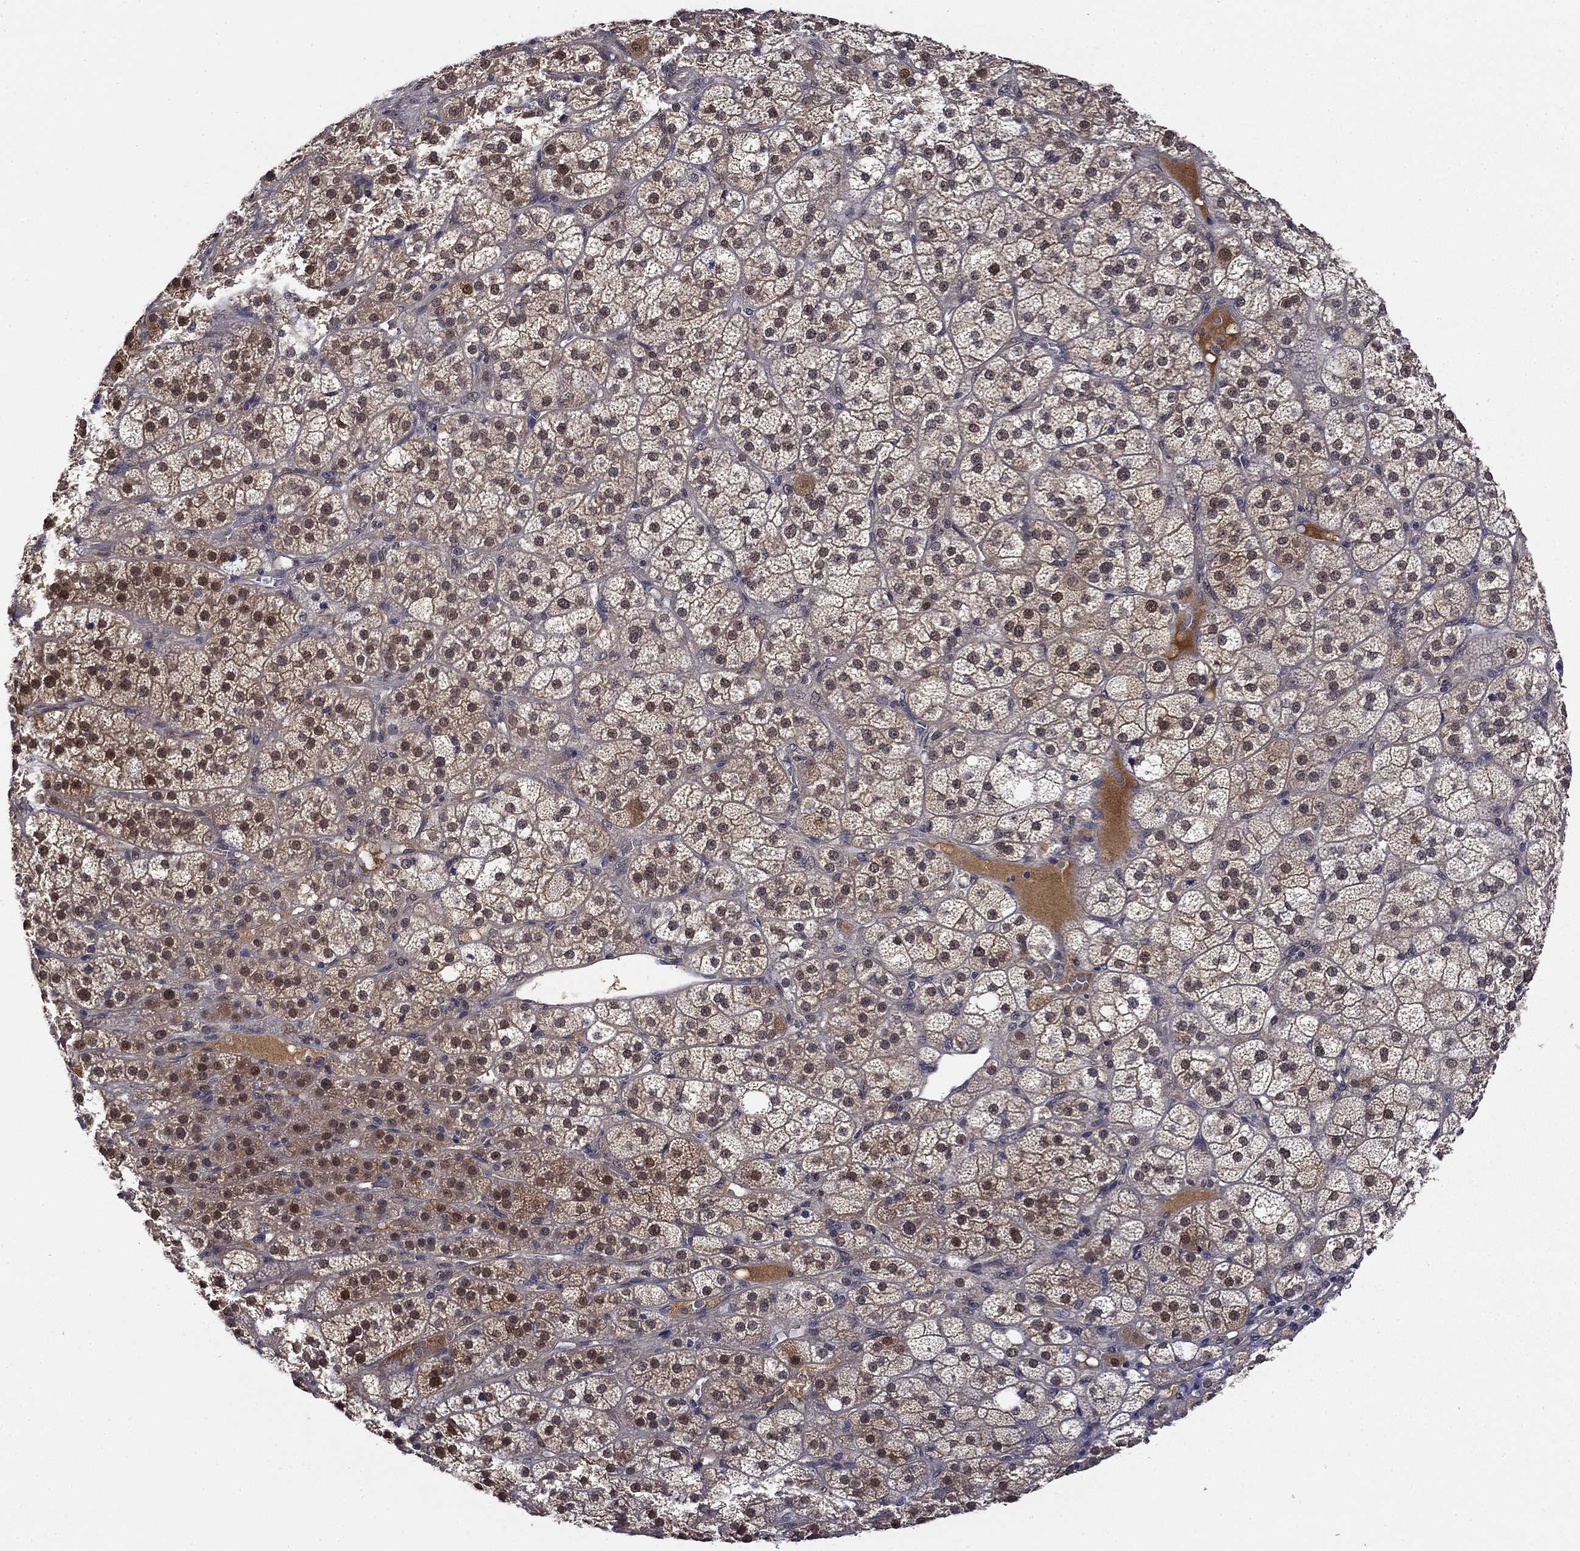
{"staining": {"intensity": "moderate", "quantity": "<25%", "location": "cytoplasmic/membranous,nuclear"}, "tissue": "adrenal gland", "cell_type": "Glandular cells", "image_type": "normal", "snomed": [{"axis": "morphology", "description": "Normal tissue, NOS"}, {"axis": "topography", "description": "Adrenal gland"}], "caption": "Adrenal gland stained with immunohistochemistry exhibits moderate cytoplasmic/membranous,nuclear staining in approximately <25% of glandular cells.", "gene": "DDTL", "patient": {"sex": "female", "age": 60}}